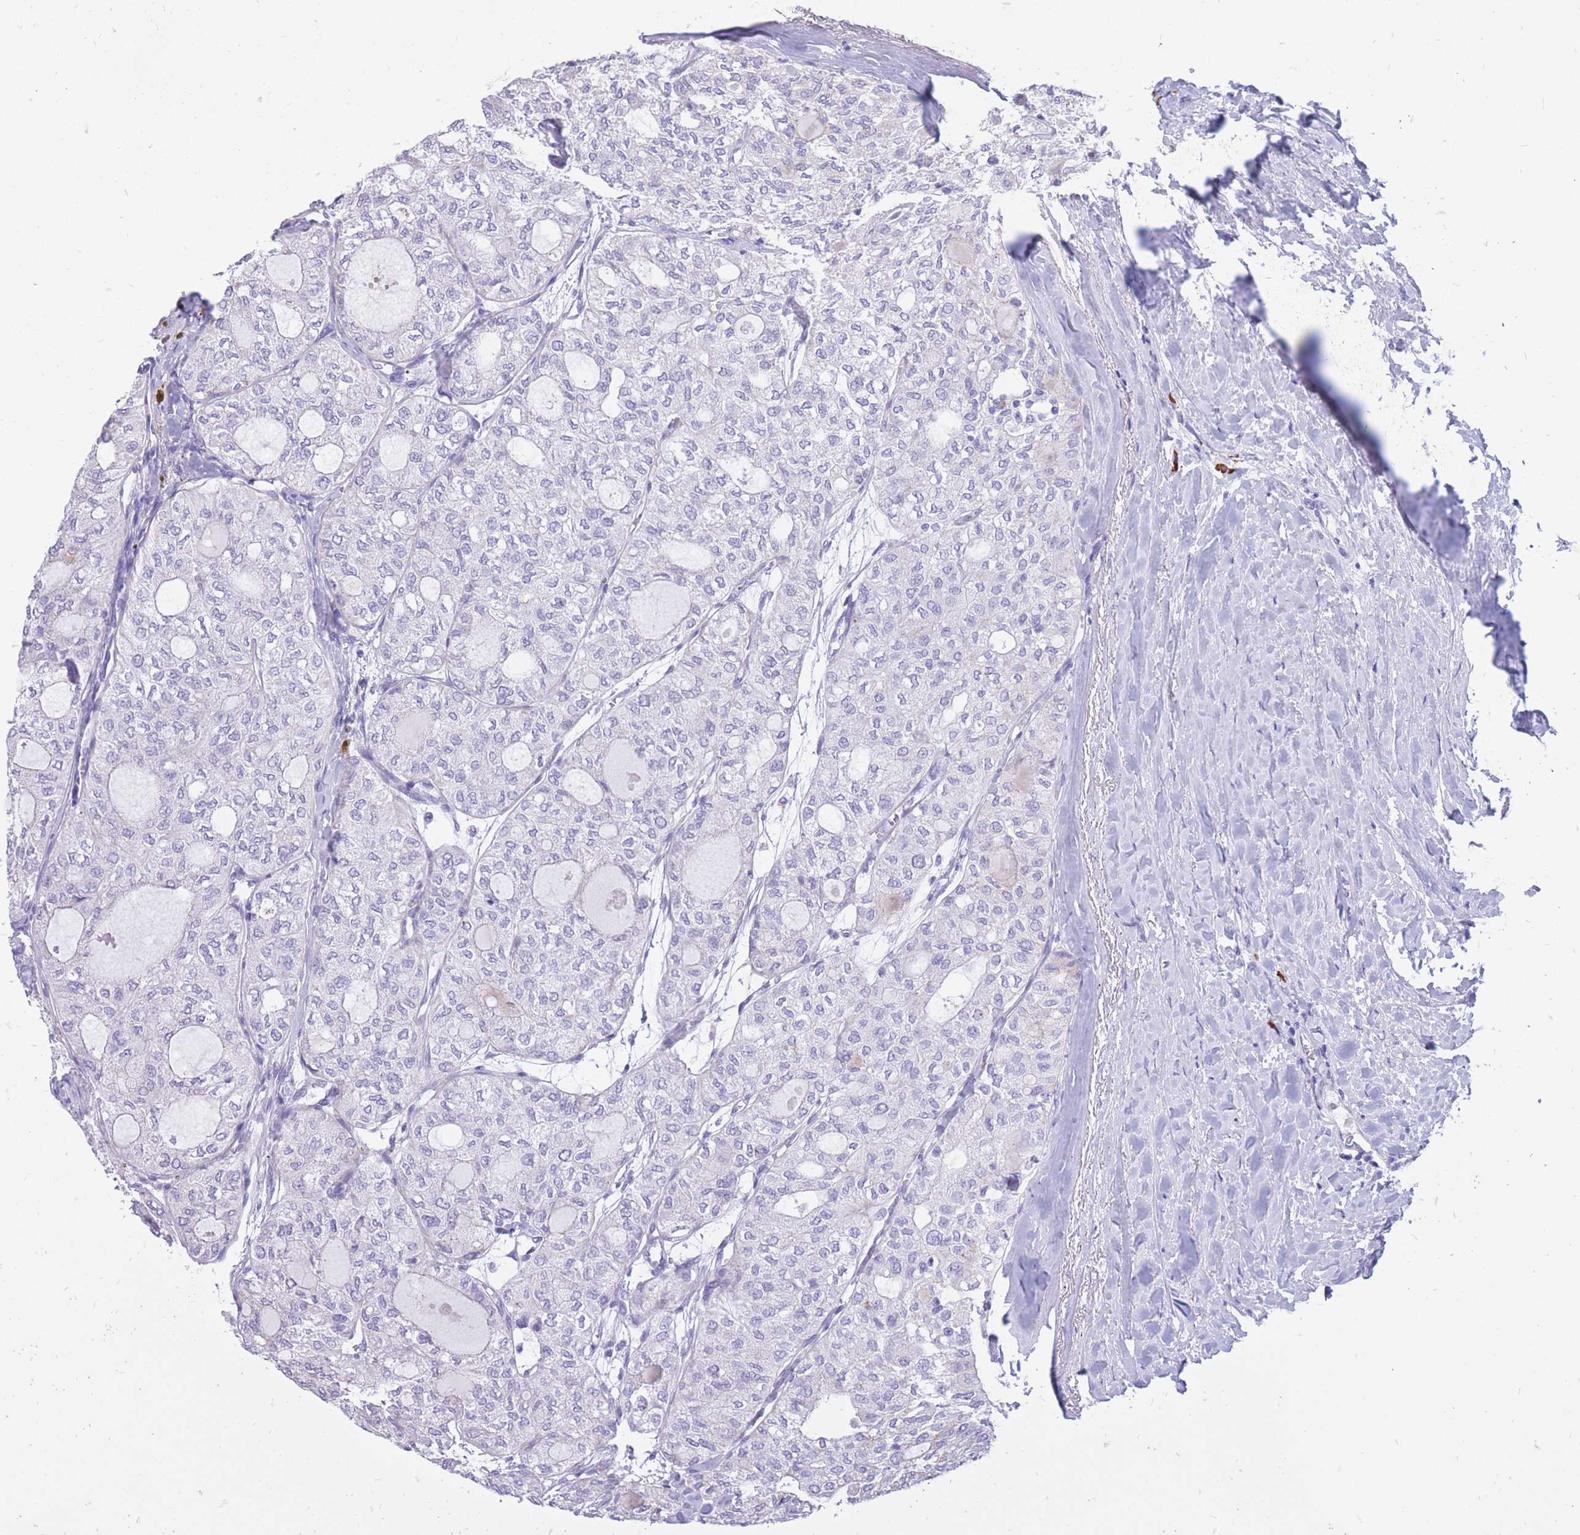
{"staining": {"intensity": "negative", "quantity": "none", "location": "none"}, "tissue": "thyroid cancer", "cell_type": "Tumor cells", "image_type": "cancer", "snomed": [{"axis": "morphology", "description": "Follicular adenoma carcinoma, NOS"}, {"axis": "topography", "description": "Thyroid gland"}], "caption": "The micrograph demonstrates no significant staining in tumor cells of thyroid follicular adenoma carcinoma.", "gene": "ZFP37", "patient": {"sex": "male", "age": 75}}